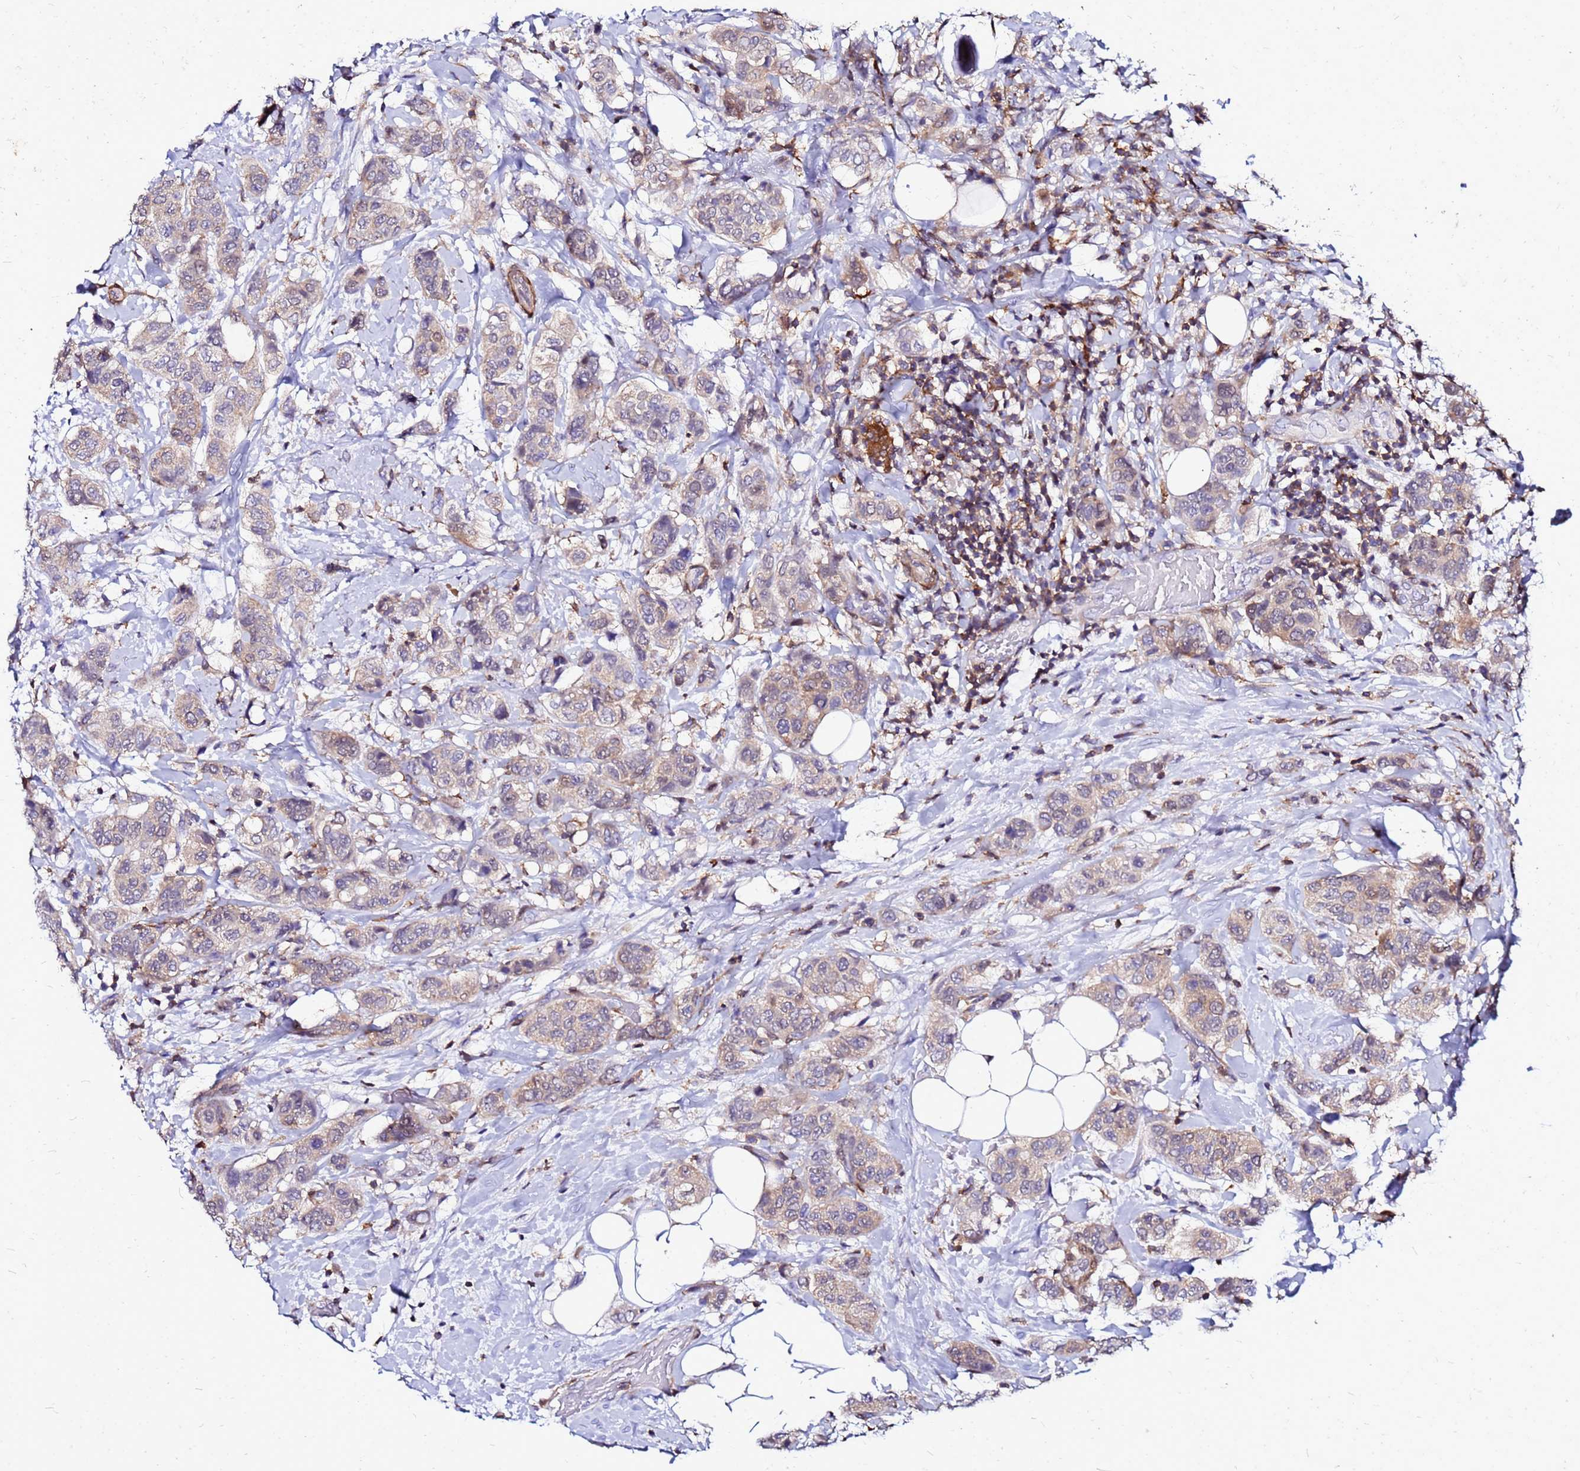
{"staining": {"intensity": "weak", "quantity": "25%-75%", "location": "cytoplasmic/membranous"}, "tissue": "breast cancer", "cell_type": "Tumor cells", "image_type": "cancer", "snomed": [{"axis": "morphology", "description": "Lobular carcinoma"}, {"axis": "topography", "description": "Breast"}], "caption": "IHC of human lobular carcinoma (breast) exhibits low levels of weak cytoplasmic/membranous positivity in approximately 25%-75% of tumor cells. (DAB IHC with brightfield microscopy, high magnification).", "gene": "DBNDD2", "patient": {"sex": "female", "age": 51}}